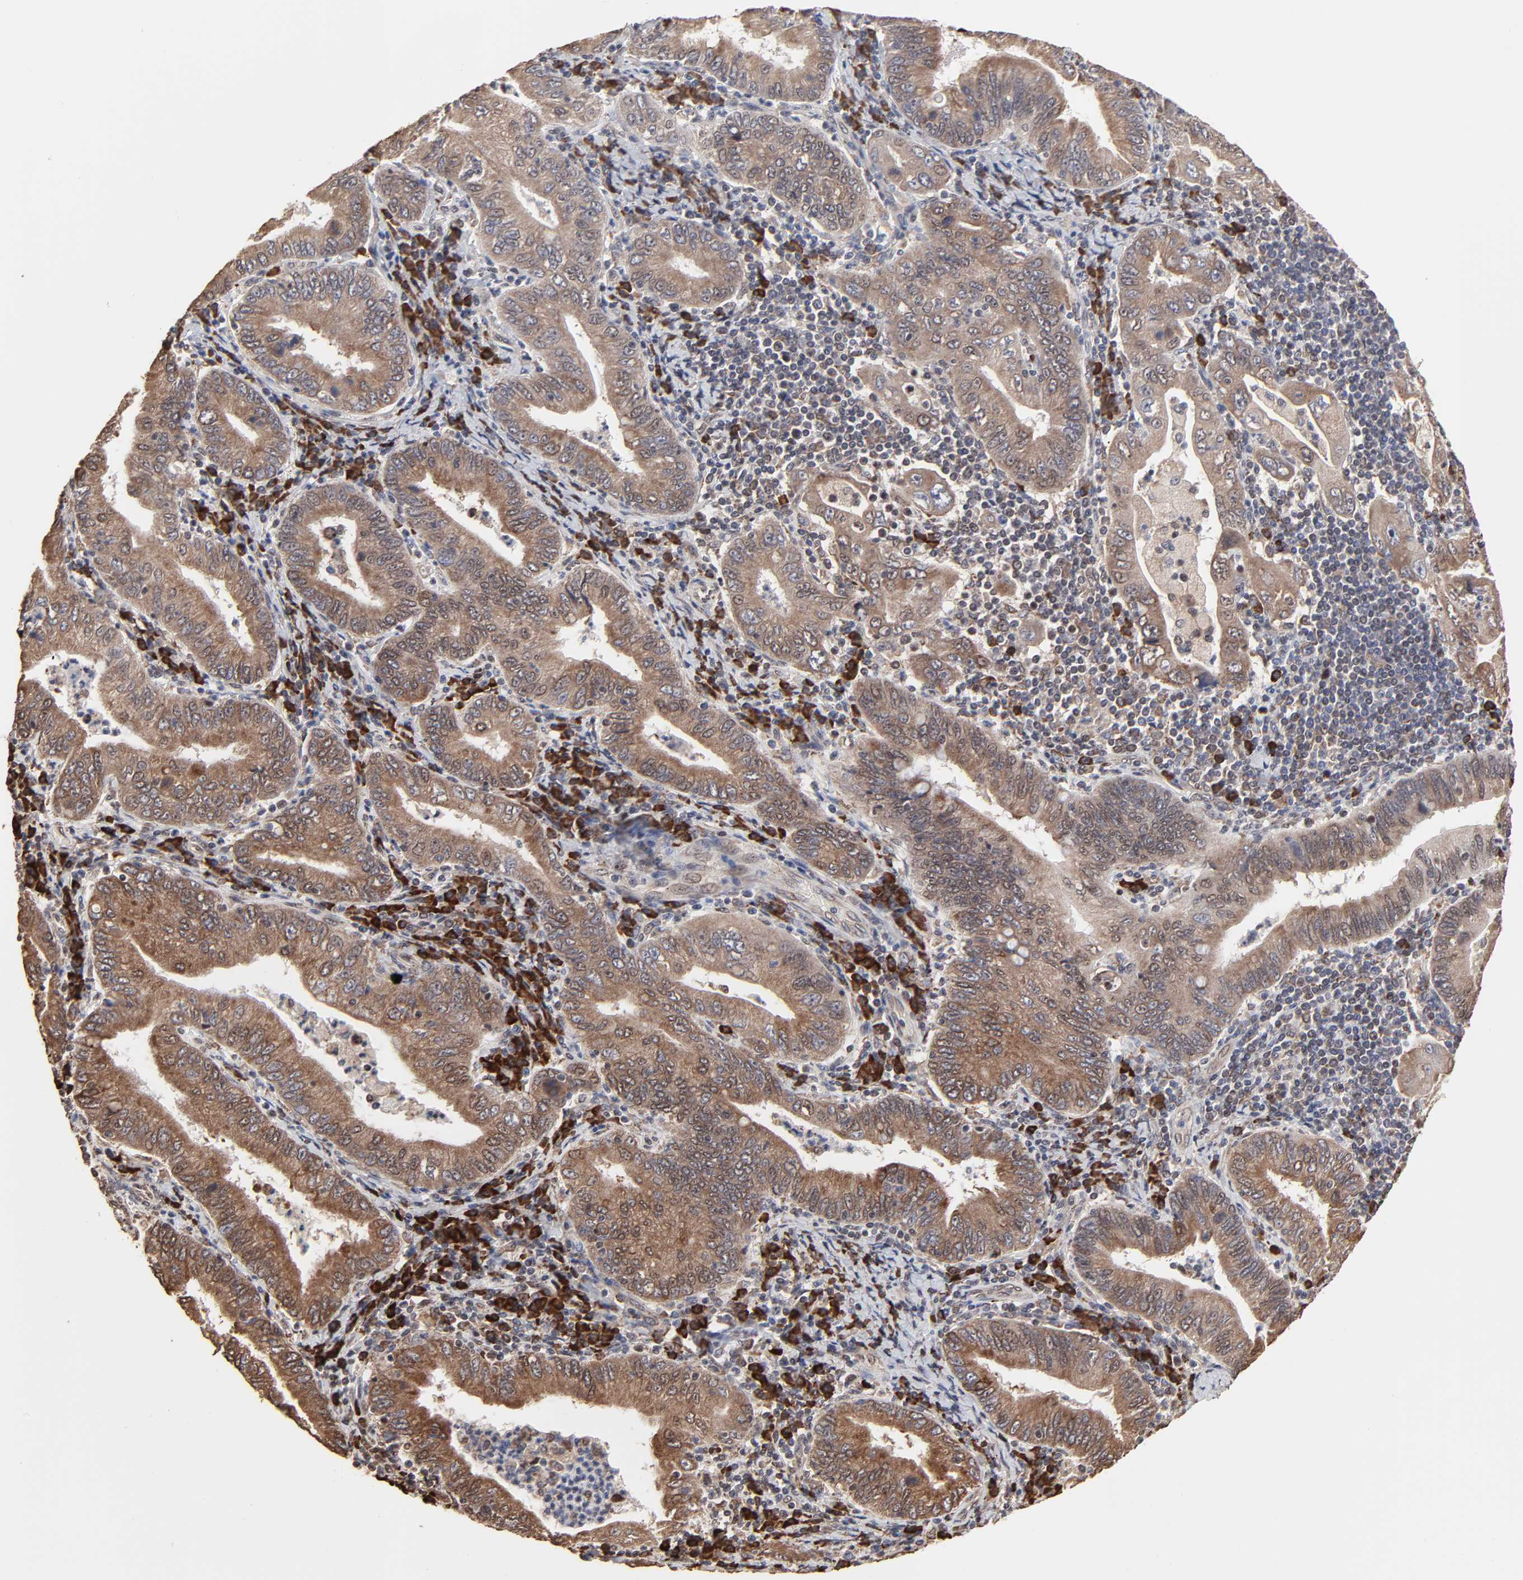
{"staining": {"intensity": "strong", "quantity": ">75%", "location": "cytoplasmic/membranous"}, "tissue": "stomach cancer", "cell_type": "Tumor cells", "image_type": "cancer", "snomed": [{"axis": "morphology", "description": "Normal tissue, NOS"}, {"axis": "morphology", "description": "Adenocarcinoma, NOS"}, {"axis": "topography", "description": "Esophagus"}, {"axis": "topography", "description": "Stomach, upper"}, {"axis": "topography", "description": "Peripheral nerve tissue"}], "caption": "Immunohistochemical staining of stomach cancer (adenocarcinoma) displays strong cytoplasmic/membranous protein positivity in about >75% of tumor cells. (DAB = brown stain, brightfield microscopy at high magnification).", "gene": "CHM", "patient": {"sex": "male", "age": 62}}